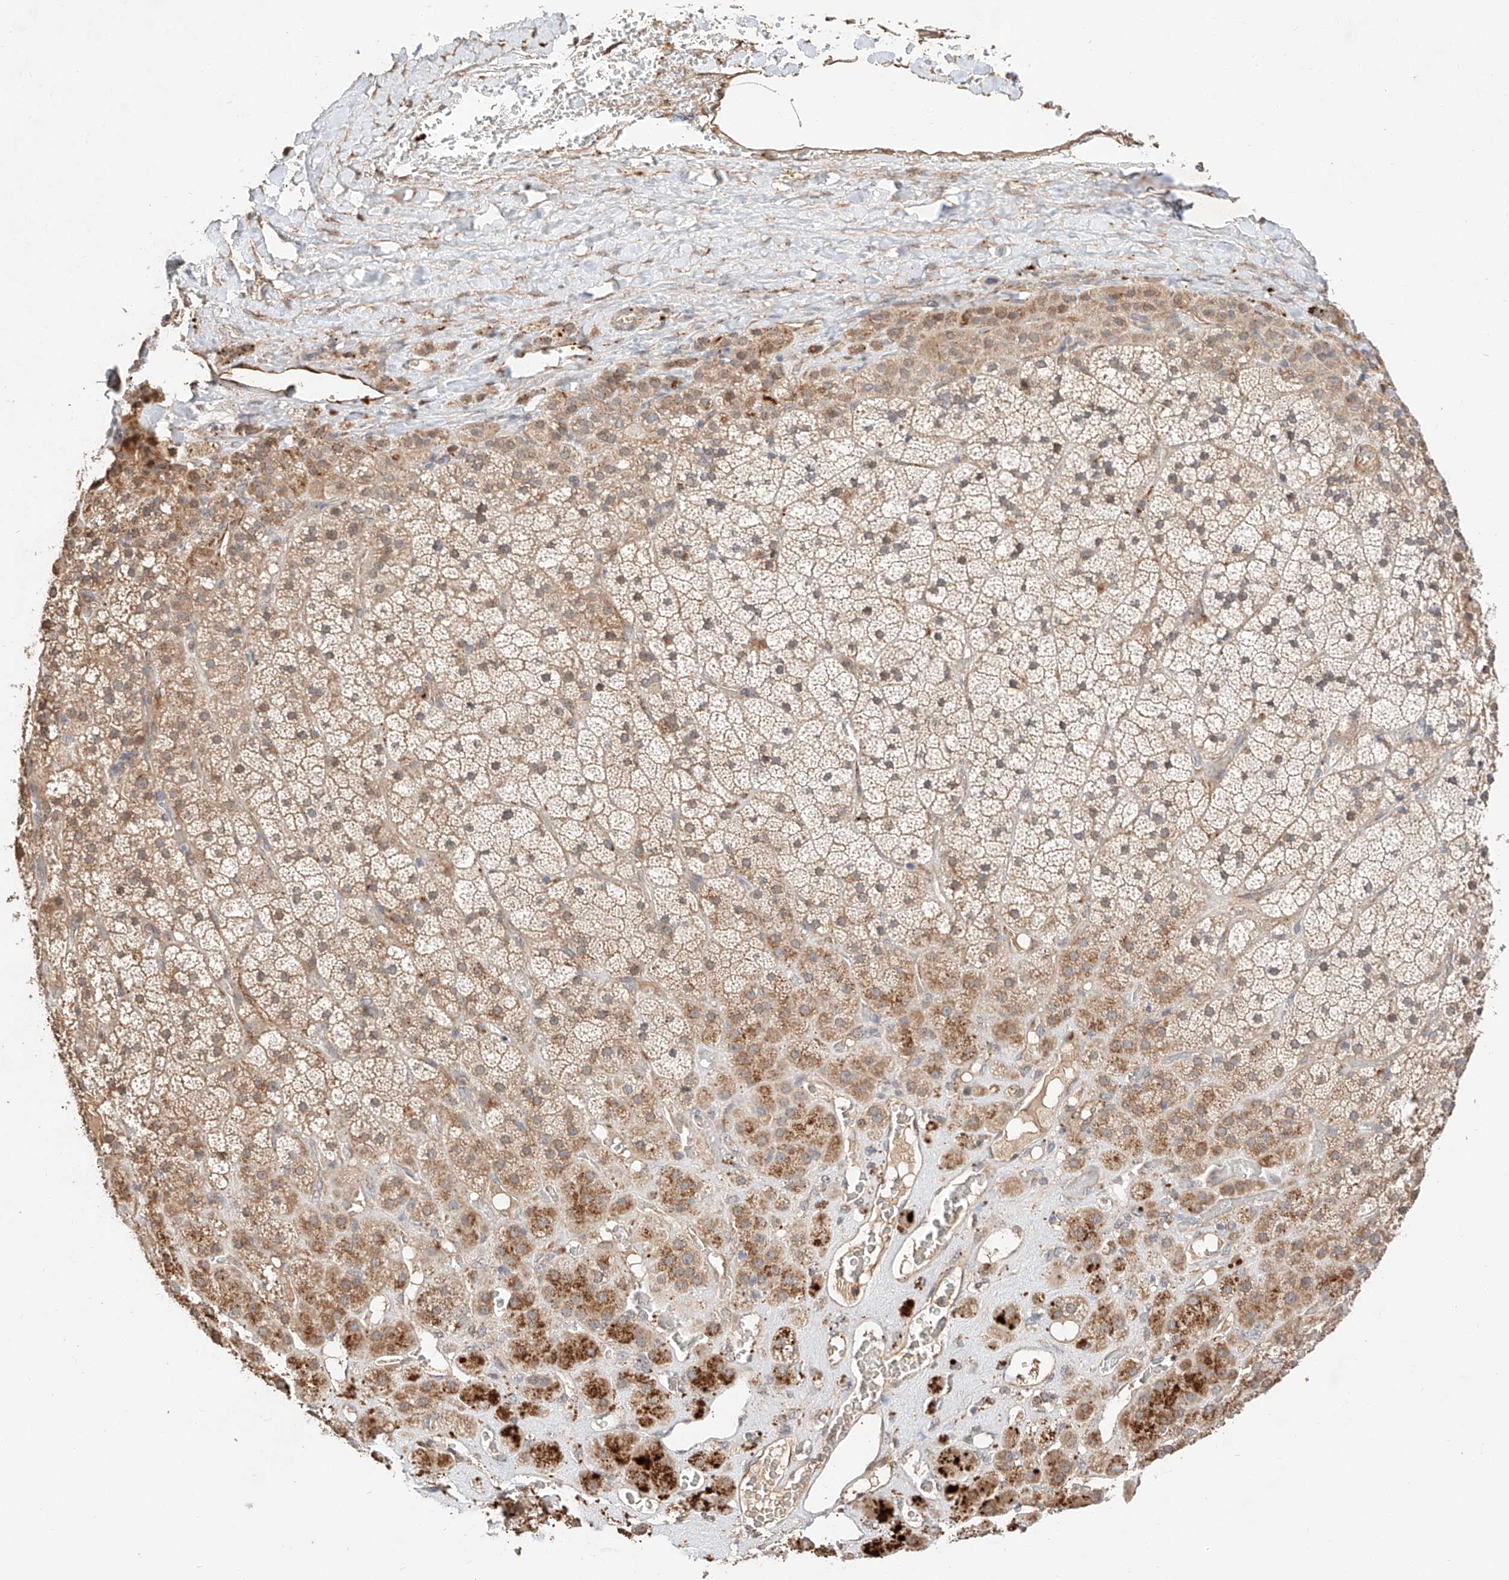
{"staining": {"intensity": "moderate", "quantity": ">75%", "location": "cytoplasmic/membranous"}, "tissue": "adrenal gland", "cell_type": "Glandular cells", "image_type": "normal", "snomed": [{"axis": "morphology", "description": "Normal tissue, NOS"}, {"axis": "topography", "description": "Adrenal gland"}], "caption": "Approximately >75% of glandular cells in unremarkable adrenal gland demonstrate moderate cytoplasmic/membranous protein positivity as visualized by brown immunohistochemical staining.", "gene": "SUSD6", "patient": {"sex": "male", "age": 57}}